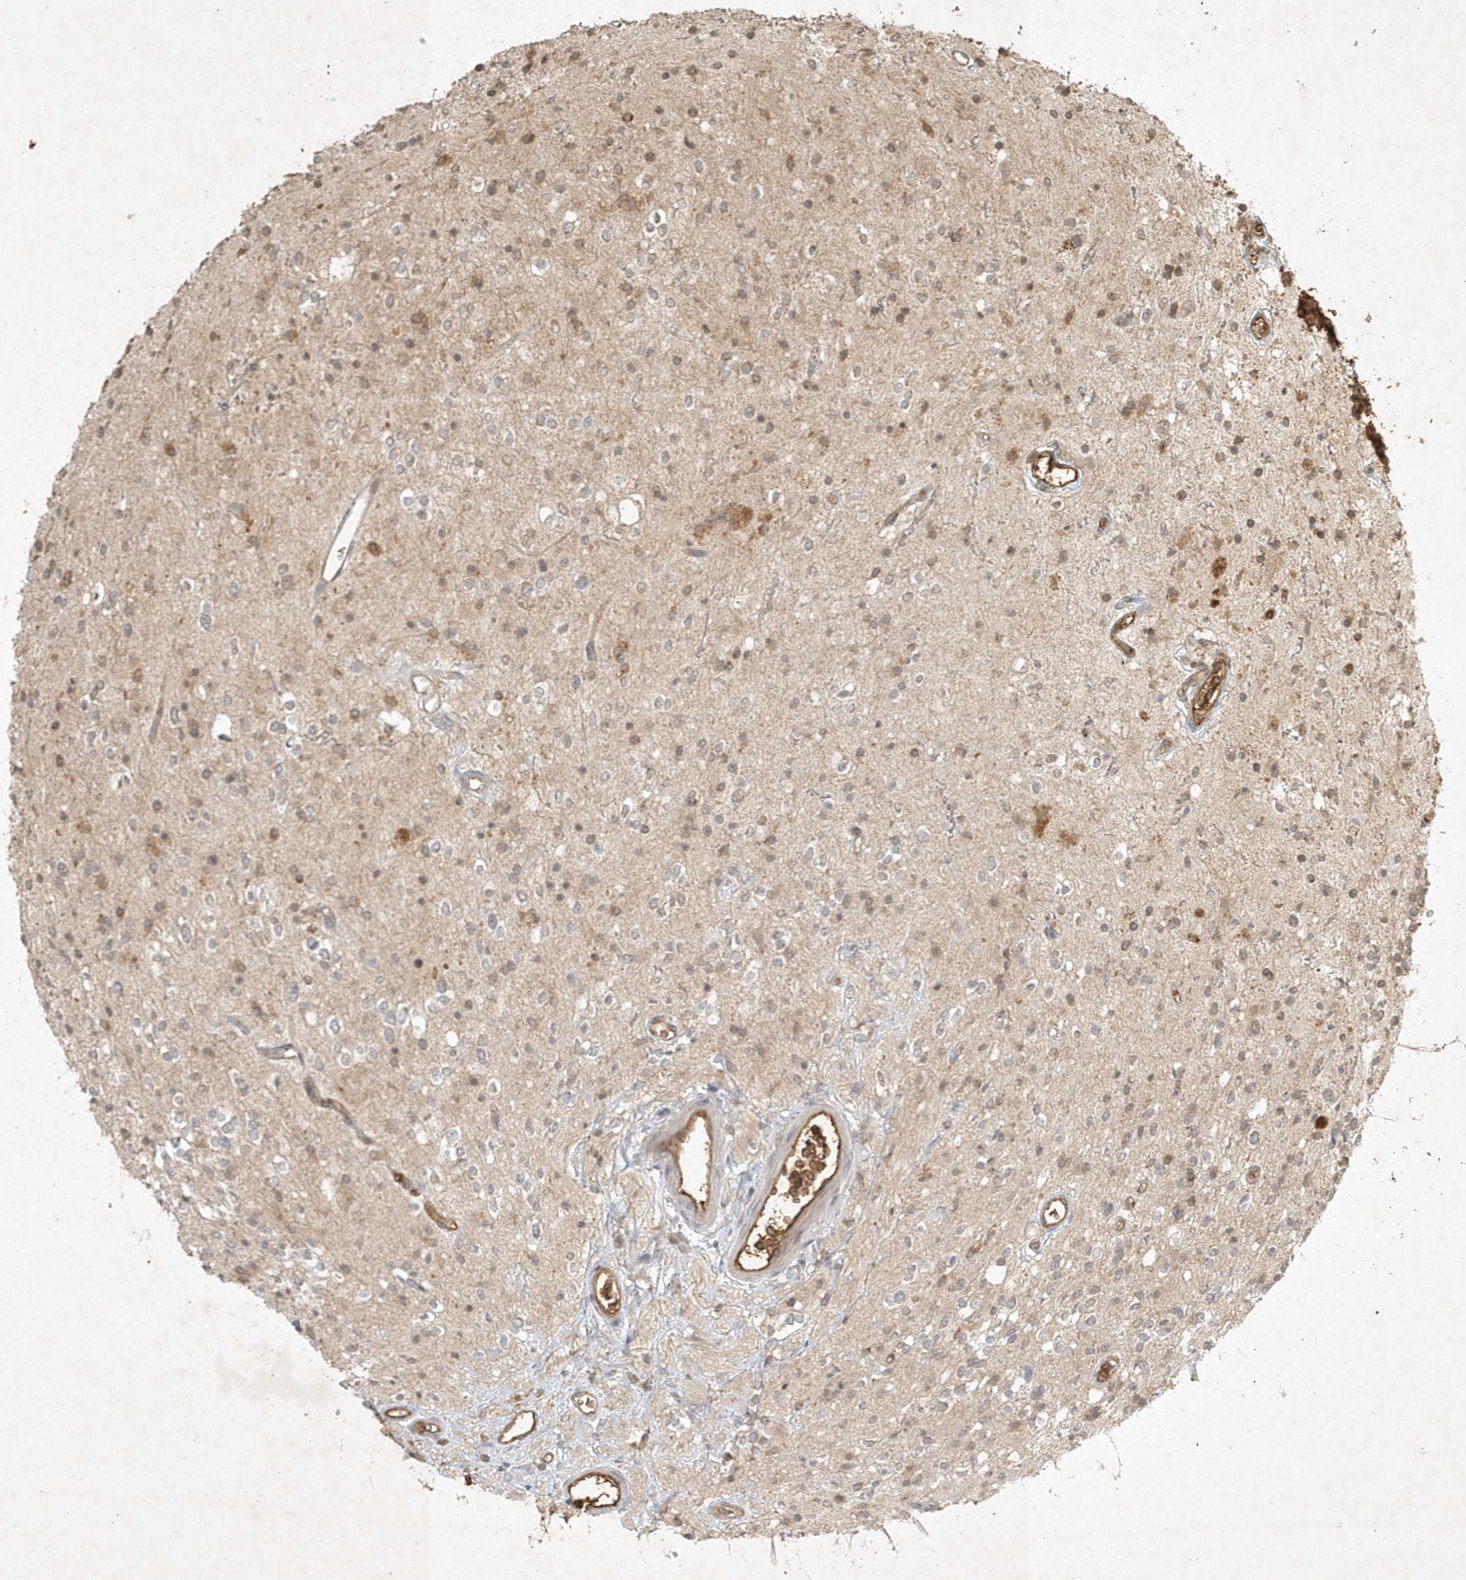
{"staining": {"intensity": "negative", "quantity": "none", "location": "none"}, "tissue": "glioma", "cell_type": "Tumor cells", "image_type": "cancer", "snomed": [{"axis": "morphology", "description": "Glioma, malignant, High grade"}, {"axis": "topography", "description": "Brain"}], "caption": "Tumor cells show no significant protein positivity in malignant high-grade glioma.", "gene": "TNFAIP6", "patient": {"sex": "male", "age": 34}}